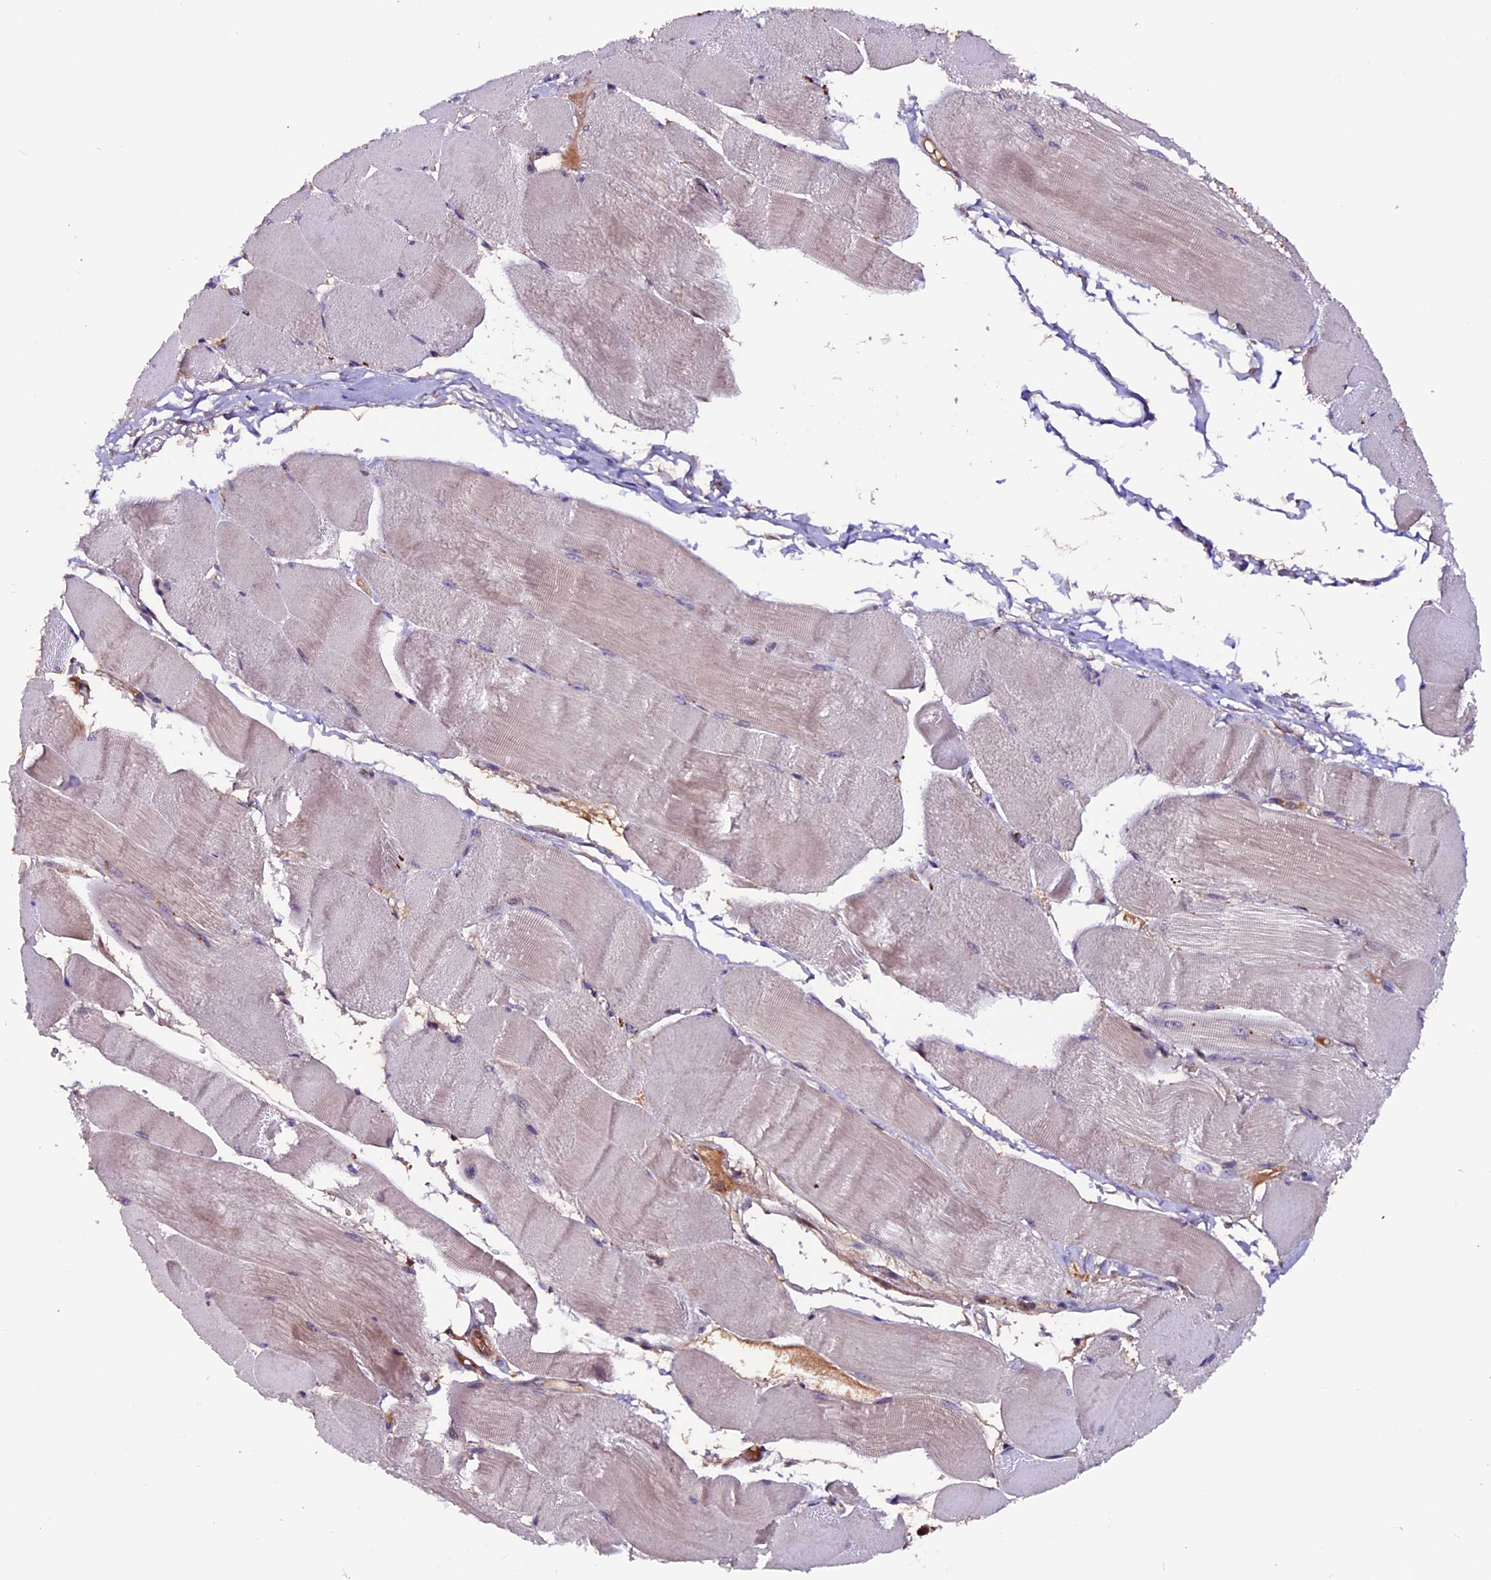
{"staining": {"intensity": "weak", "quantity": "25%-75%", "location": "cytoplasmic/membranous"}, "tissue": "skeletal muscle", "cell_type": "Myocytes", "image_type": "normal", "snomed": [{"axis": "morphology", "description": "Normal tissue, NOS"}, {"axis": "morphology", "description": "Basal cell carcinoma"}, {"axis": "topography", "description": "Skeletal muscle"}], "caption": "Immunohistochemistry of benign human skeletal muscle displays low levels of weak cytoplasmic/membranous positivity in approximately 25%-75% of myocytes.", "gene": "ZNF598", "patient": {"sex": "female", "age": 64}}